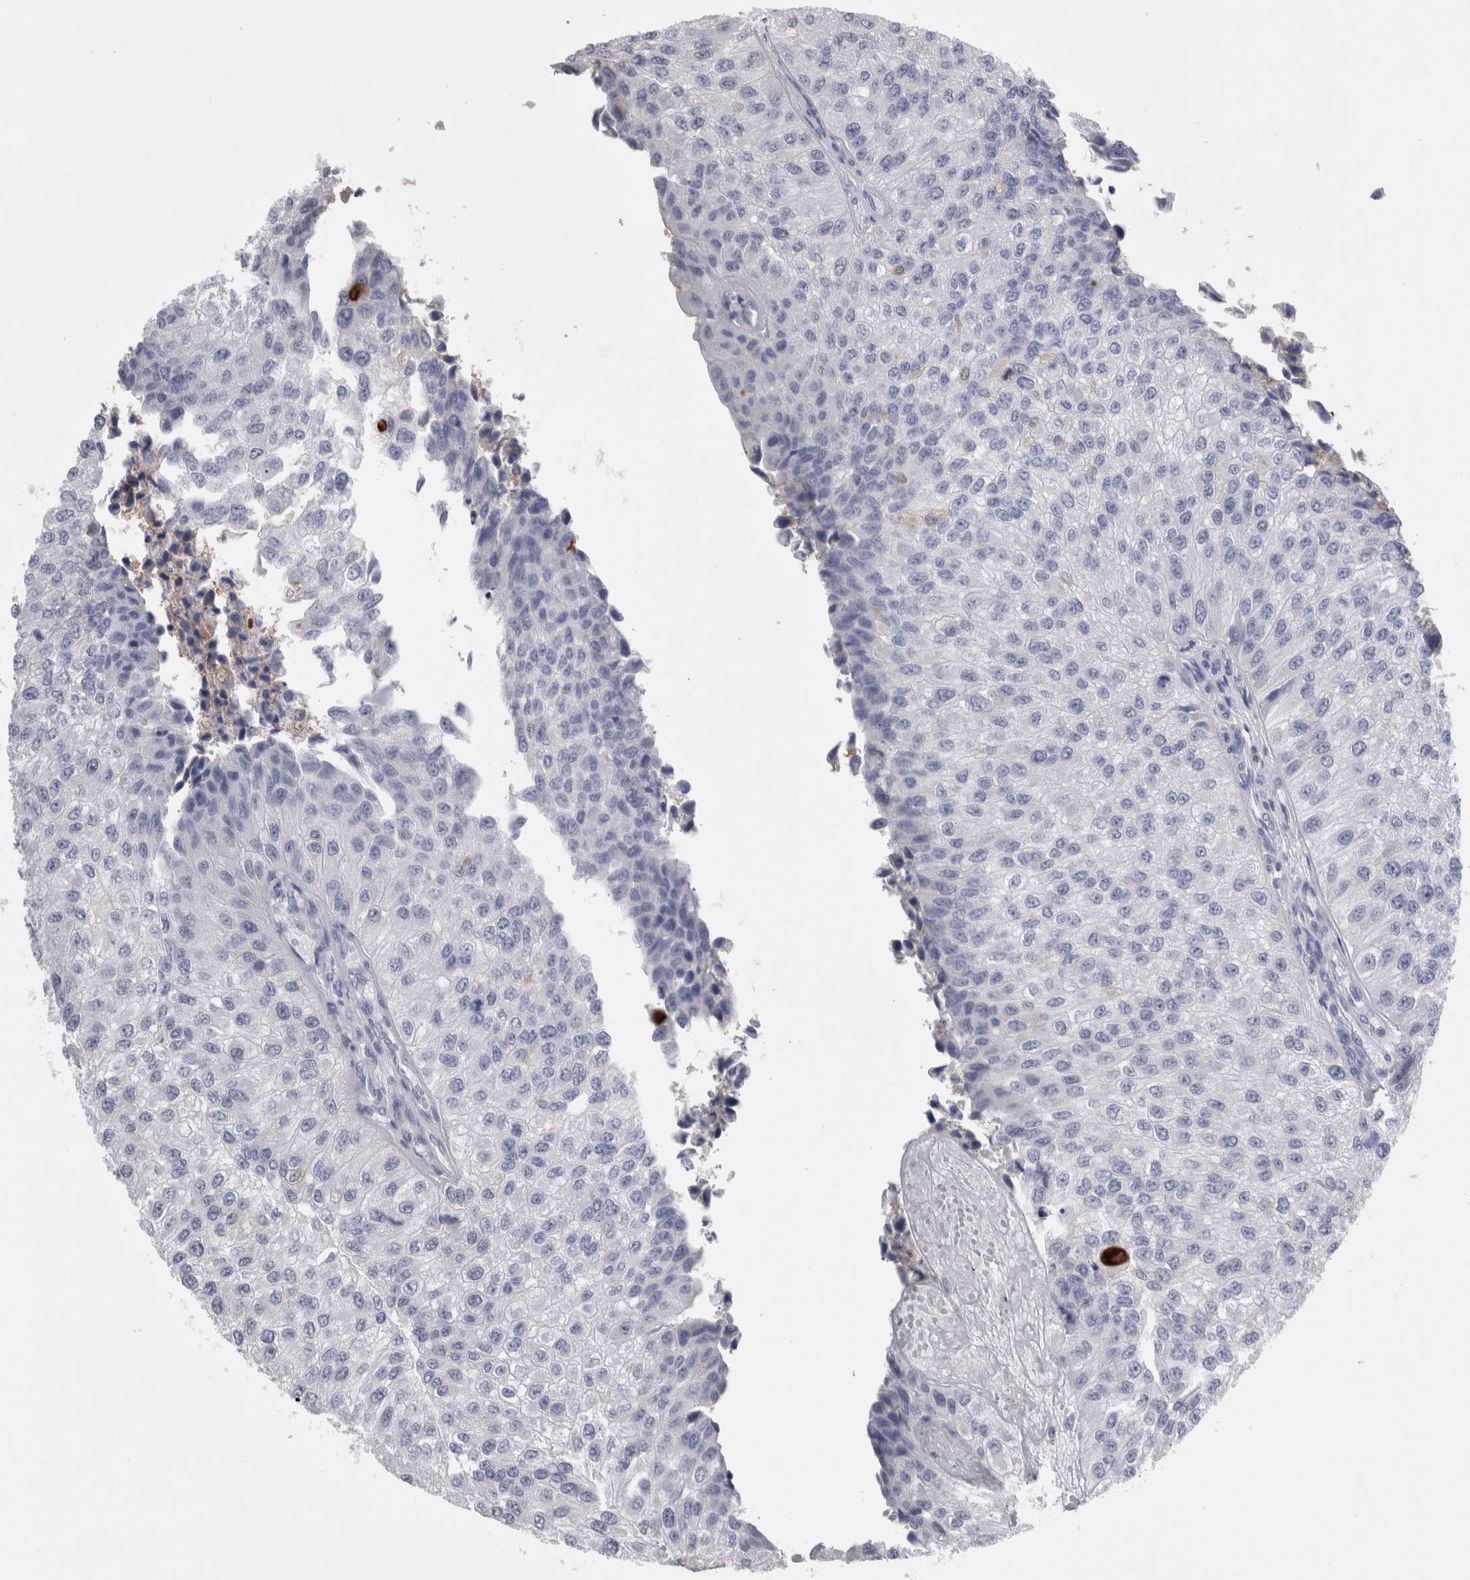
{"staining": {"intensity": "negative", "quantity": "none", "location": "none"}, "tissue": "urothelial cancer", "cell_type": "Tumor cells", "image_type": "cancer", "snomed": [{"axis": "morphology", "description": "Urothelial carcinoma, High grade"}, {"axis": "topography", "description": "Kidney"}, {"axis": "topography", "description": "Urinary bladder"}], "caption": "An image of human high-grade urothelial carcinoma is negative for staining in tumor cells.", "gene": "DCTN6", "patient": {"sex": "male", "age": 77}}